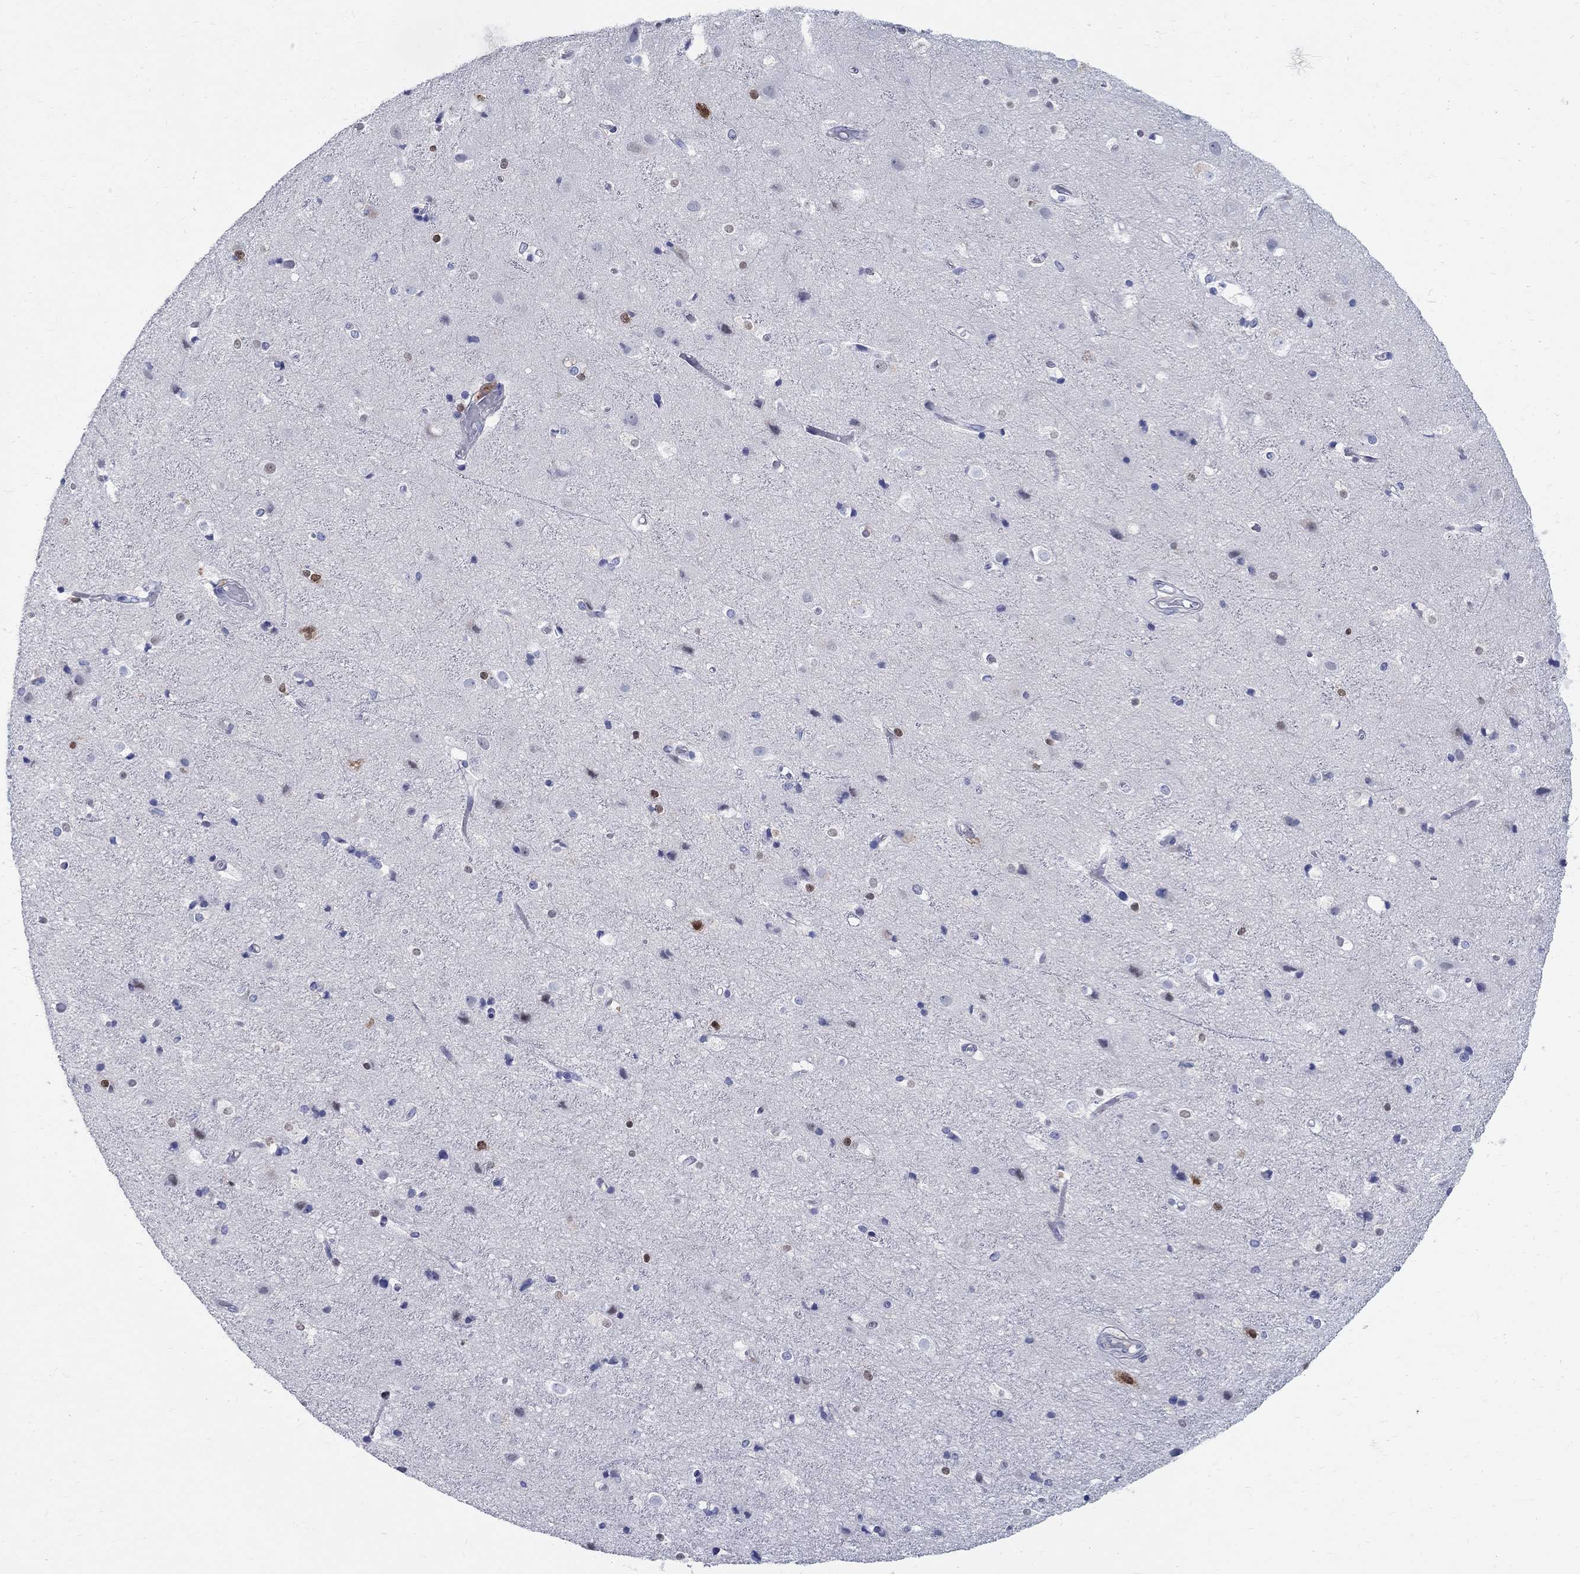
{"staining": {"intensity": "negative", "quantity": "none", "location": "none"}, "tissue": "cerebral cortex", "cell_type": "Endothelial cells", "image_type": "normal", "snomed": [{"axis": "morphology", "description": "Normal tissue, NOS"}, {"axis": "topography", "description": "Cerebral cortex"}], "caption": "High power microscopy photomicrograph of an IHC photomicrograph of unremarkable cerebral cortex, revealing no significant positivity in endothelial cells. (DAB IHC, high magnification).", "gene": "SOX2", "patient": {"sex": "female", "age": 52}}